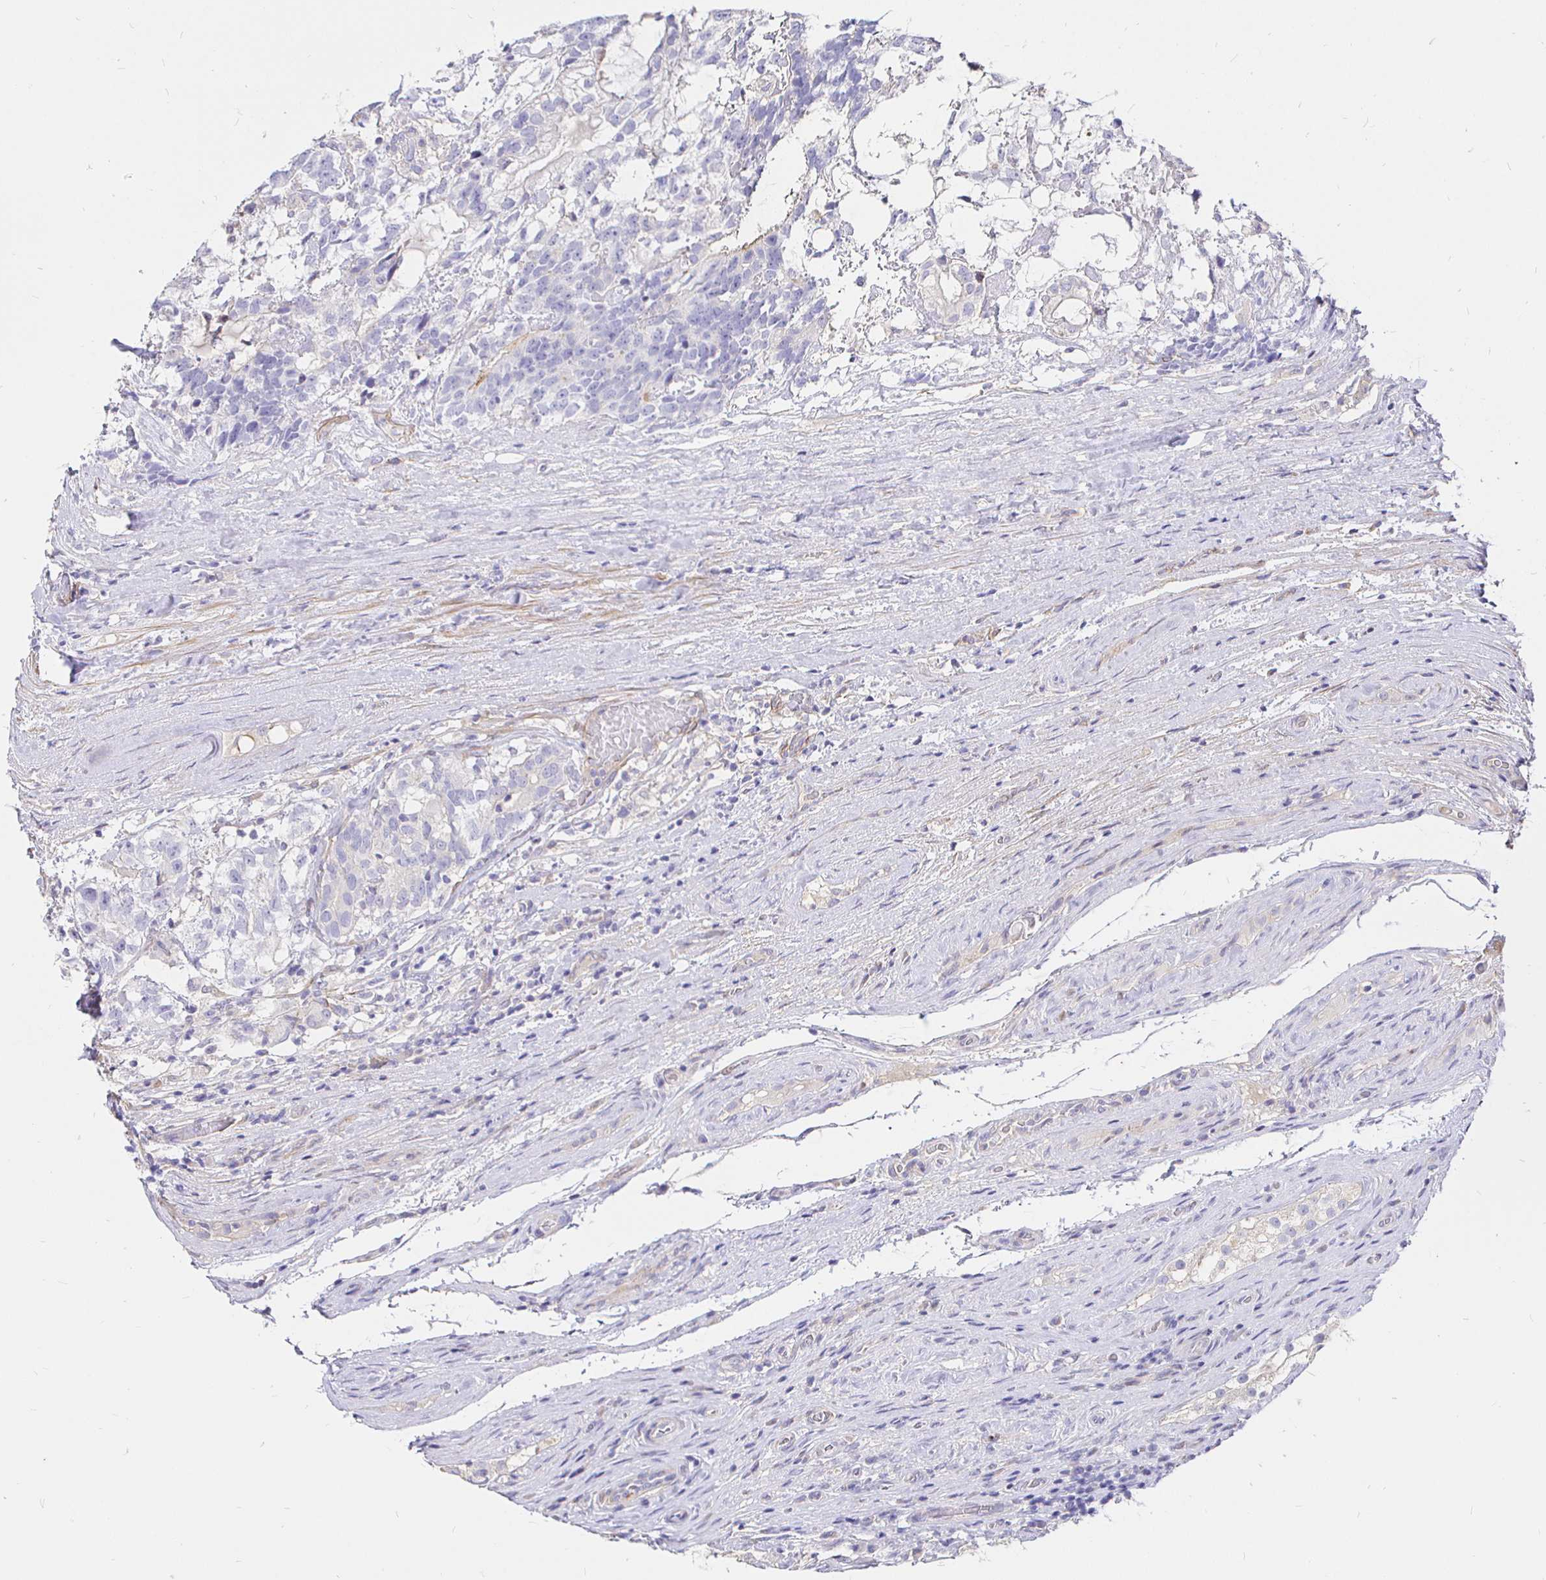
{"staining": {"intensity": "negative", "quantity": "none", "location": "none"}, "tissue": "testis cancer", "cell_type": "Tumor cells", "image_type": "cancer", "snomed": [{"axis": "morphology", "description": "Seminoma, NOS"}, {"axis": "morphology", "description": "Carcinoma, Embryonal, NOS"}, {"axis": "topography", "description": "Testis"}], "caption": "Immunohistochemical staining of human testis cancer reveals no significant staining in tumor cells. (Stains: DAB immunohistochemistry (IHC) with hematoxylin counter stain, Microscopy: brightfield microscopy at high magnification).", "gene": "PALM2AKAP2", "patient": {"sex": "male", "age": 41}}